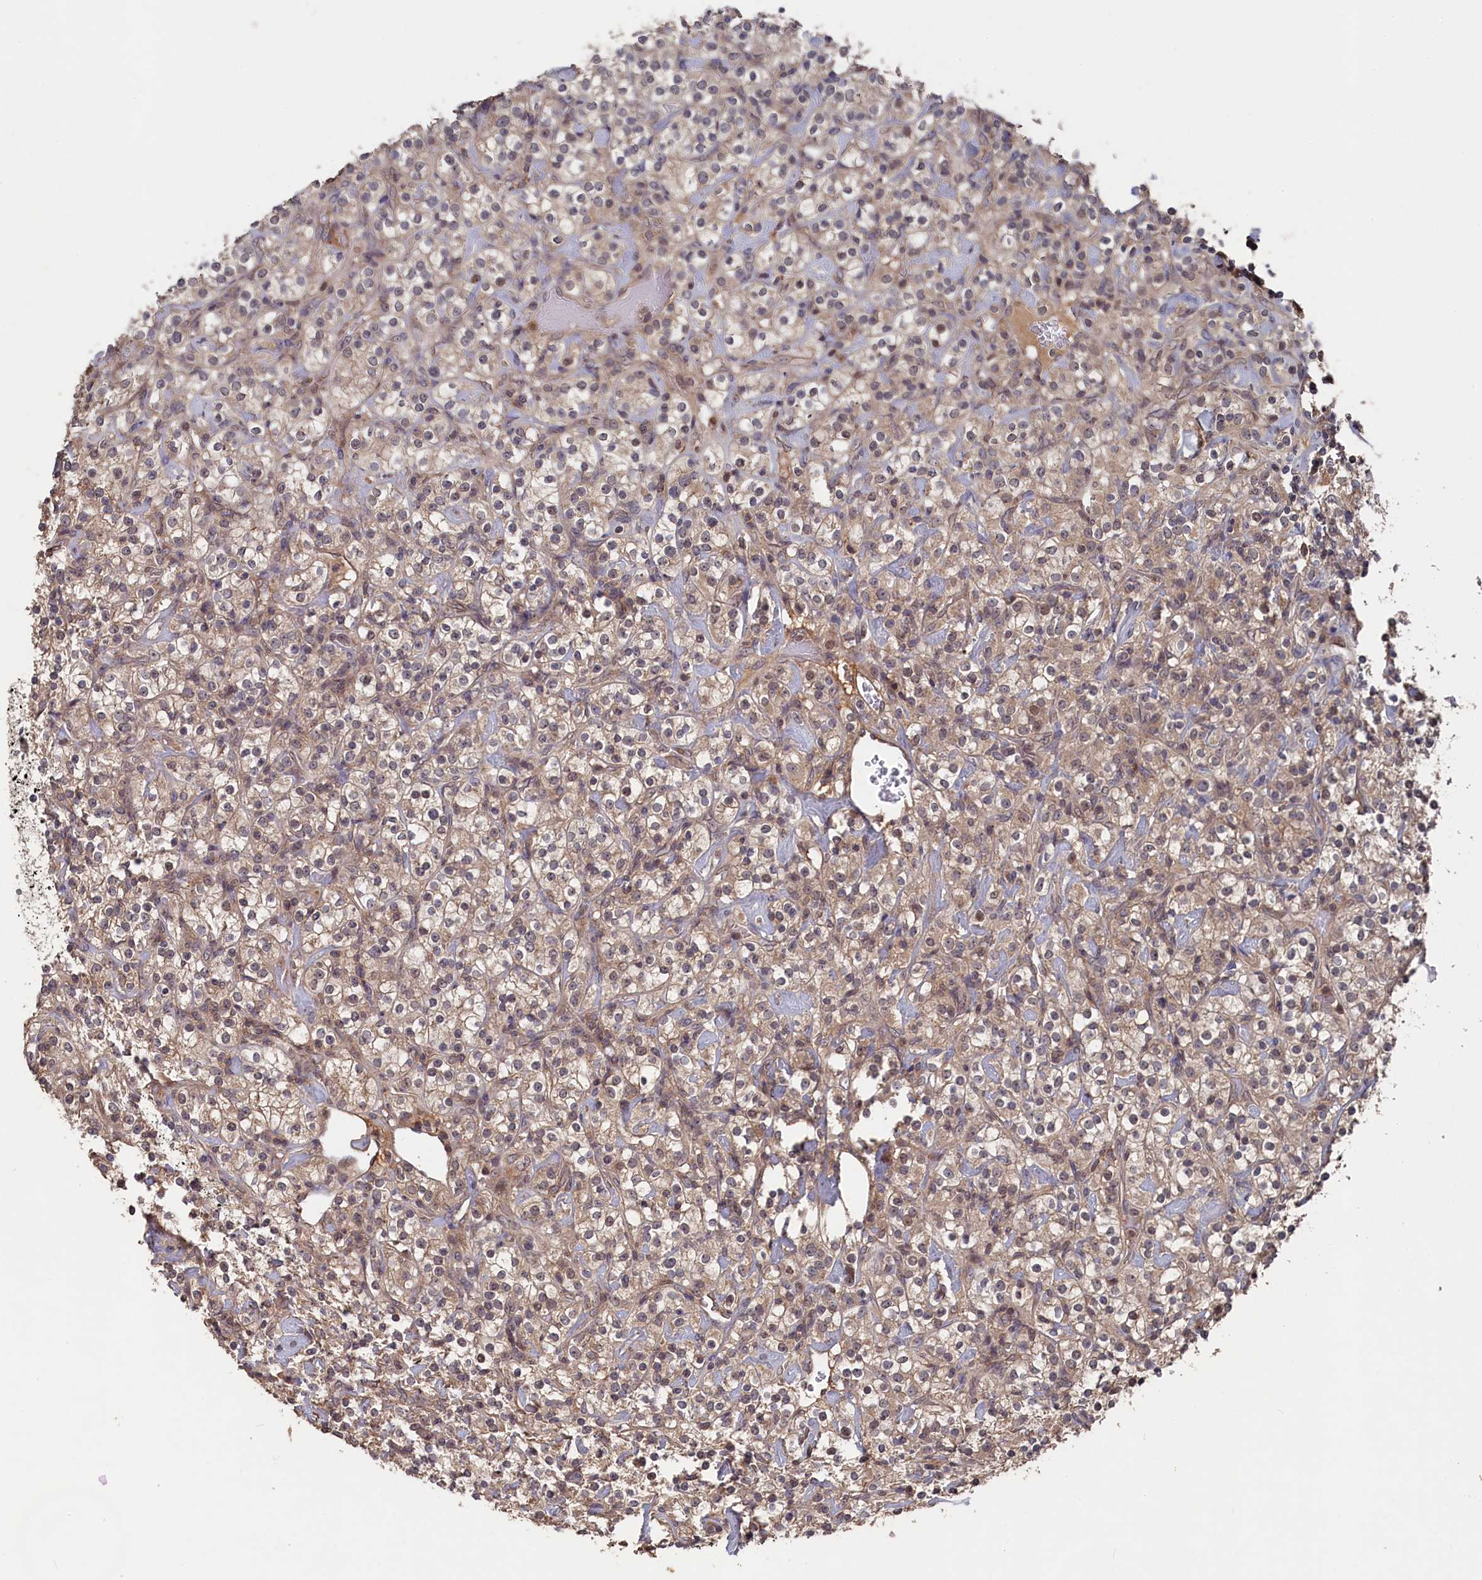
{"staining": {"intensity": "weak", "quantity": "25%-75%", "location": "cytoplasmic/membranous"}, "tissue": "renal cancer", "cell_type": "Tumor cells", "image_type": "cancer", "snomed": [{"axis": "morphology", "description": "Adenocarcinoma, NOS"}, {"axis": "topography", "description": "Kidney"}], "caption": "About 25%-75% of tumor cells in adenocarcinoma (renal) demonstrate weak cytoplasmic/membranous protein positivity as visualized by brown immunohistochemical staining.", "gene": "TMC5", "patient": {"sex": "male", "age": 77}}